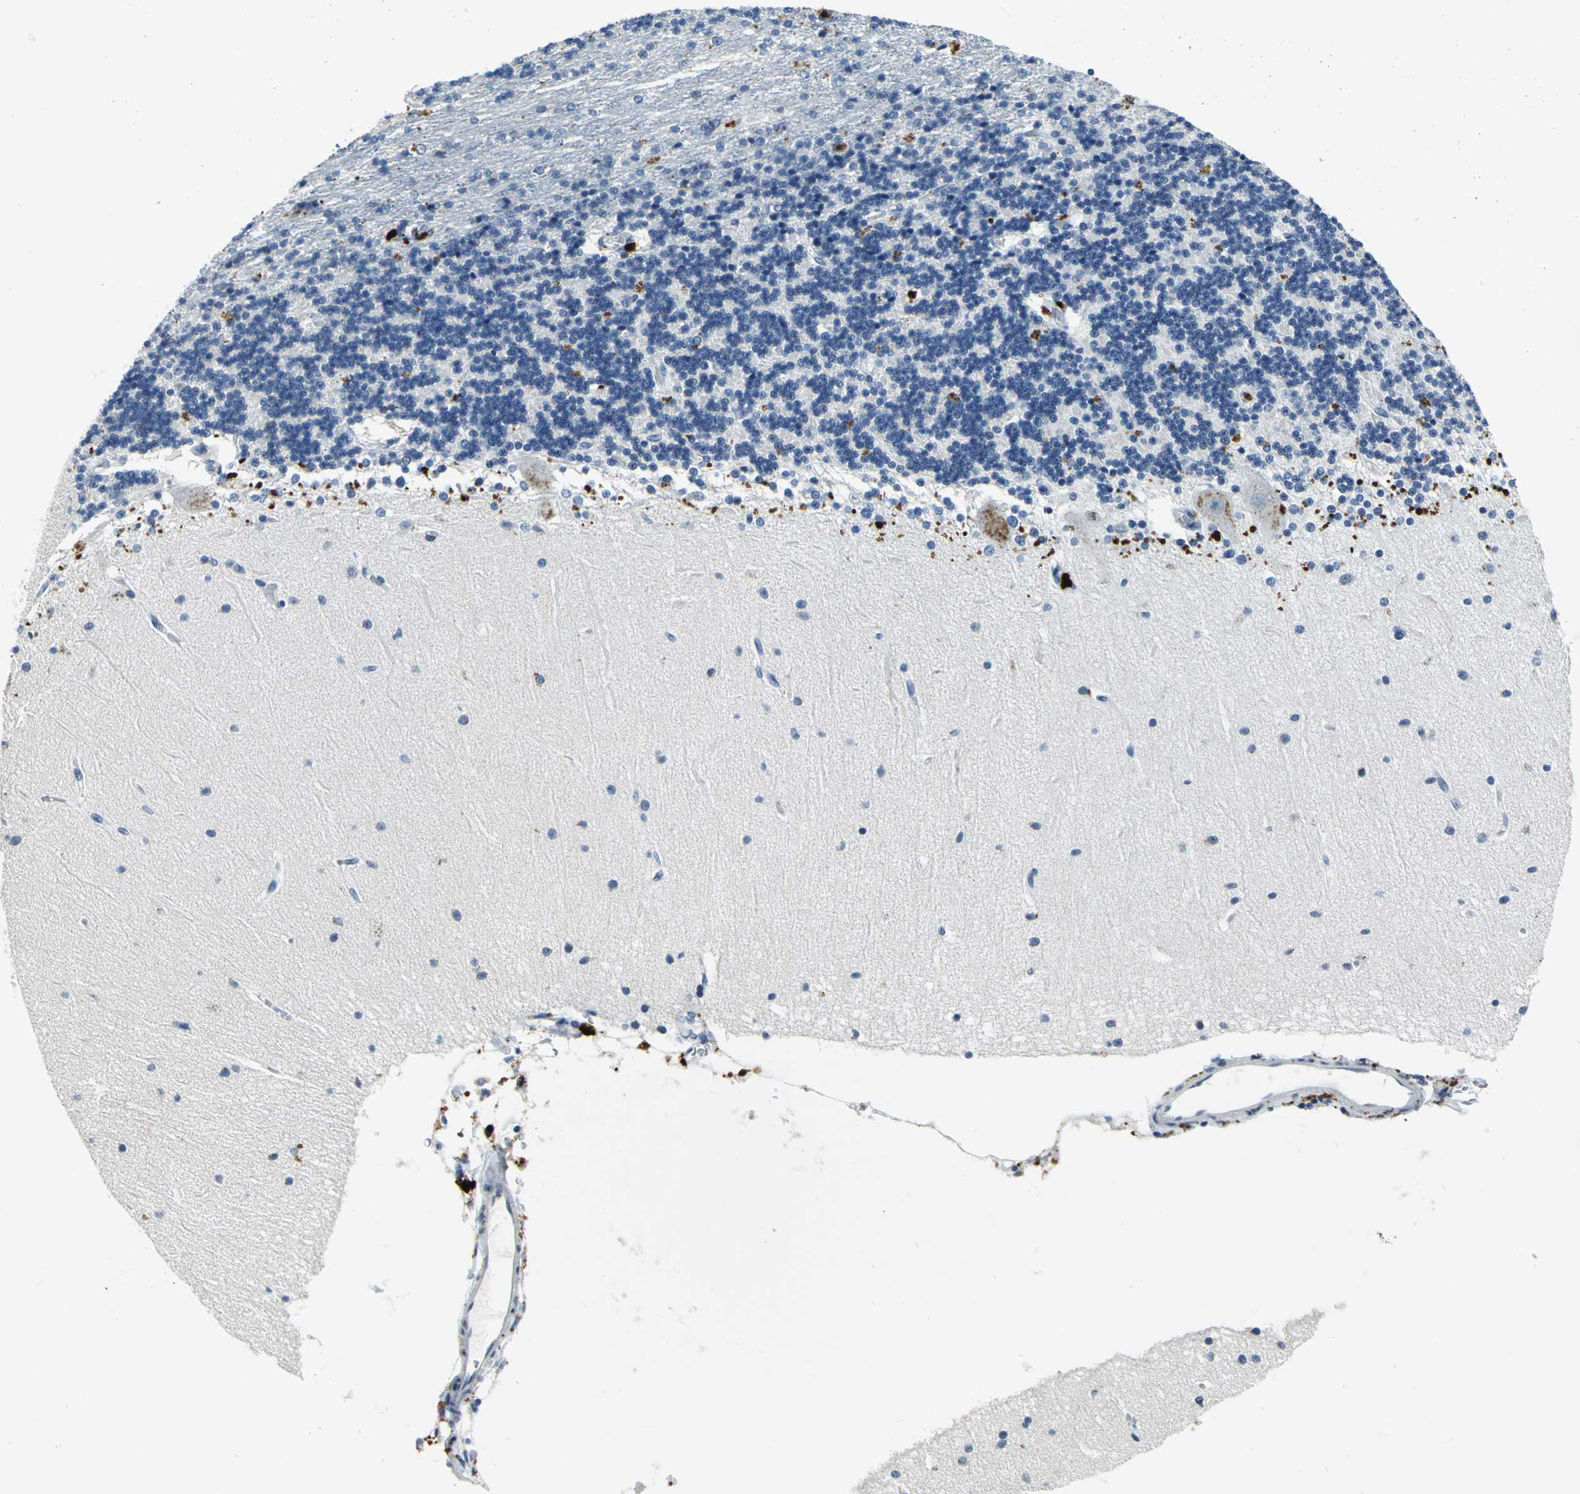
{"staining": {"intensity": "strong", "quantity": "<25%", "location": "cytoplasmic/membranous"}, "tissue": "cerebellum", "cell_type": "Cells in granular layer", "image_type": "normal", "snomed": [{"axis": "morphology", "description": "Normal tissue, NOS"}, {"axis": "topography", "description": "Cerebellum"}], "caption": "A histopathology image showing strong cytoplasmic/membranous staining in approximately <25% of cells in granular layer in benign cerebellum, as visualized by brown immunohistochemical staining.", "gene": "RAD17", "patient": {"sex": "female", "age": 54}}